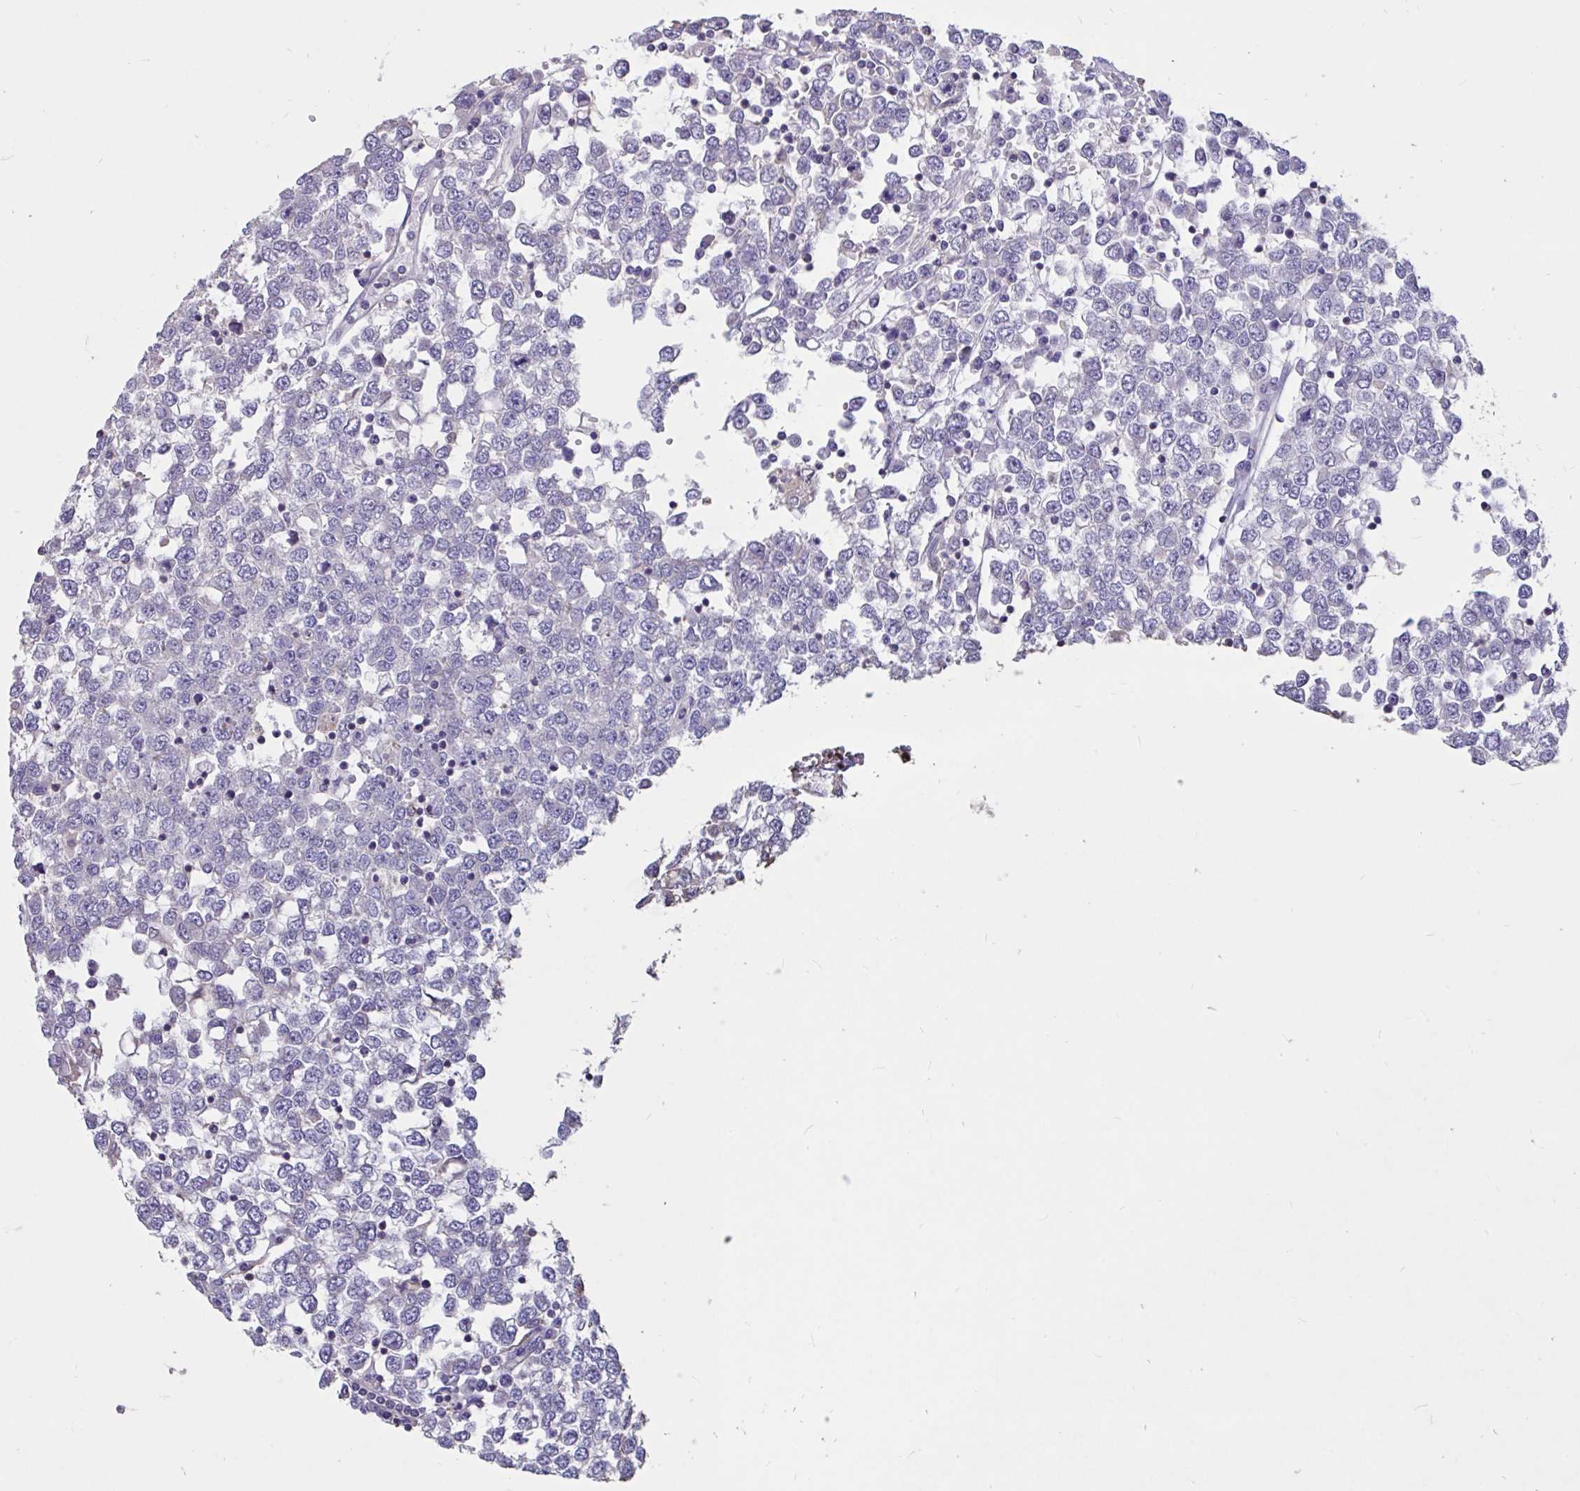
{"staining": {"intensity": "moderate", "quantity": "25%-75%", "location": "nuclear"}, "tissue": "testis cancer", "cell_type": "Tumor cells", "image_type": "cancer", "snomed": [{"axis": "morphology", "description": "Seminoma, NOS"}, {"axis": "topography", "description": "Testis"}], "caption": "Testis cancer stained for a protein demonstrates moderate nuclear positivity in tumor cells.", "gene": "DDX39A", "patient": {"sex": "male", "age": 65}}